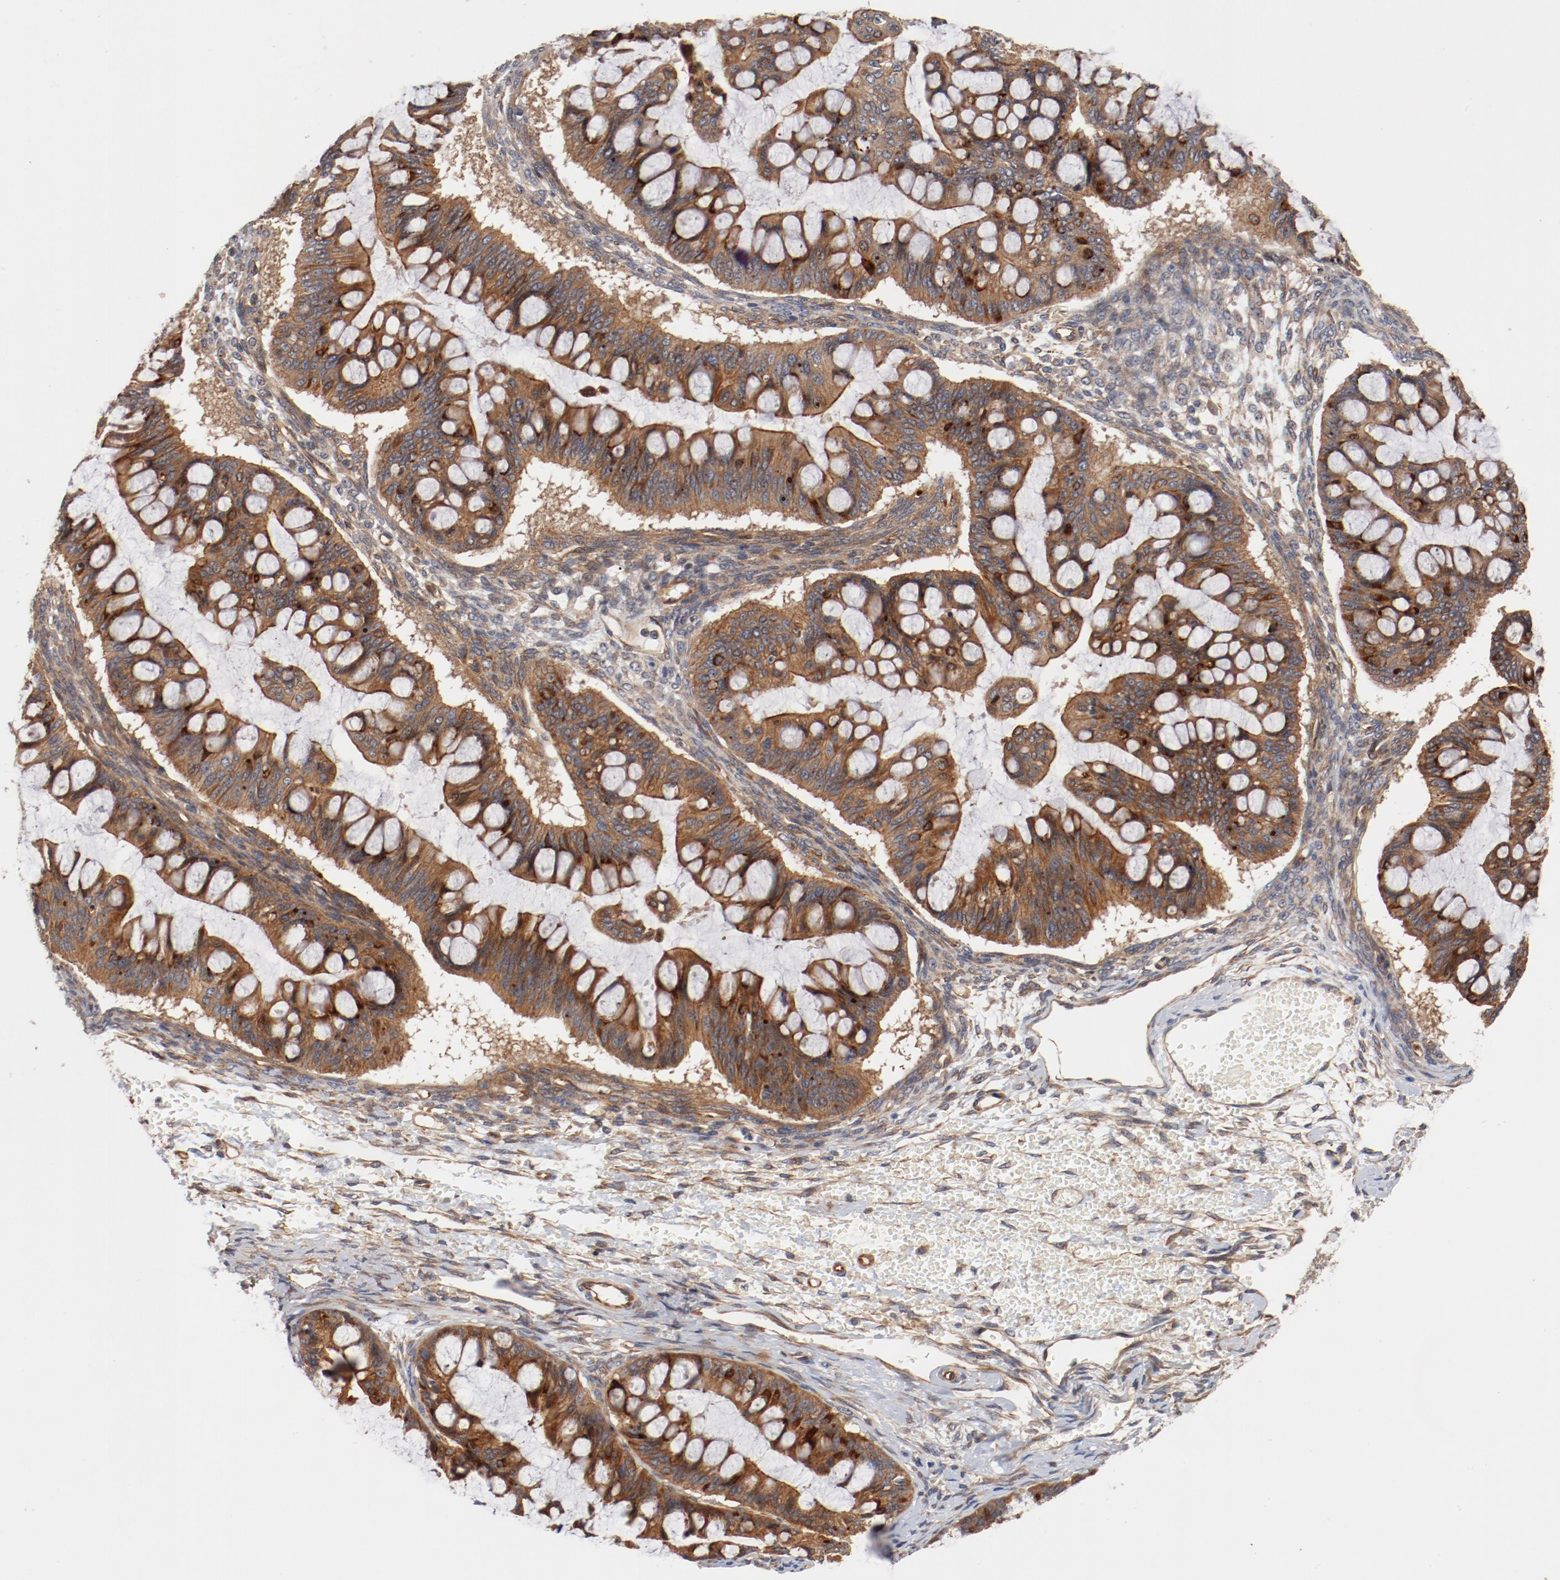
{"staining": {"intensity": "moderate", "quantity": ">75%", "location": "cytoplasmic/membranous"}, "tissue": "ovarian cancer", "cell_type": "Tumor cells", "image_type": "cancer", "snomed": [{"axis": "morphology", "description": "Cystadenocarcinoma, mucinous, NOS"}, {"axis": "topography", "description": "Ovary"}], "caption": "Ovarian cancer stained with a brown dye demonstrates moderate cytoplasmic/membranous positive expression in approximately >75% of tumor cells.", "gene": "PITPNM2", "patient": {"sex": "female", "age": 73}}